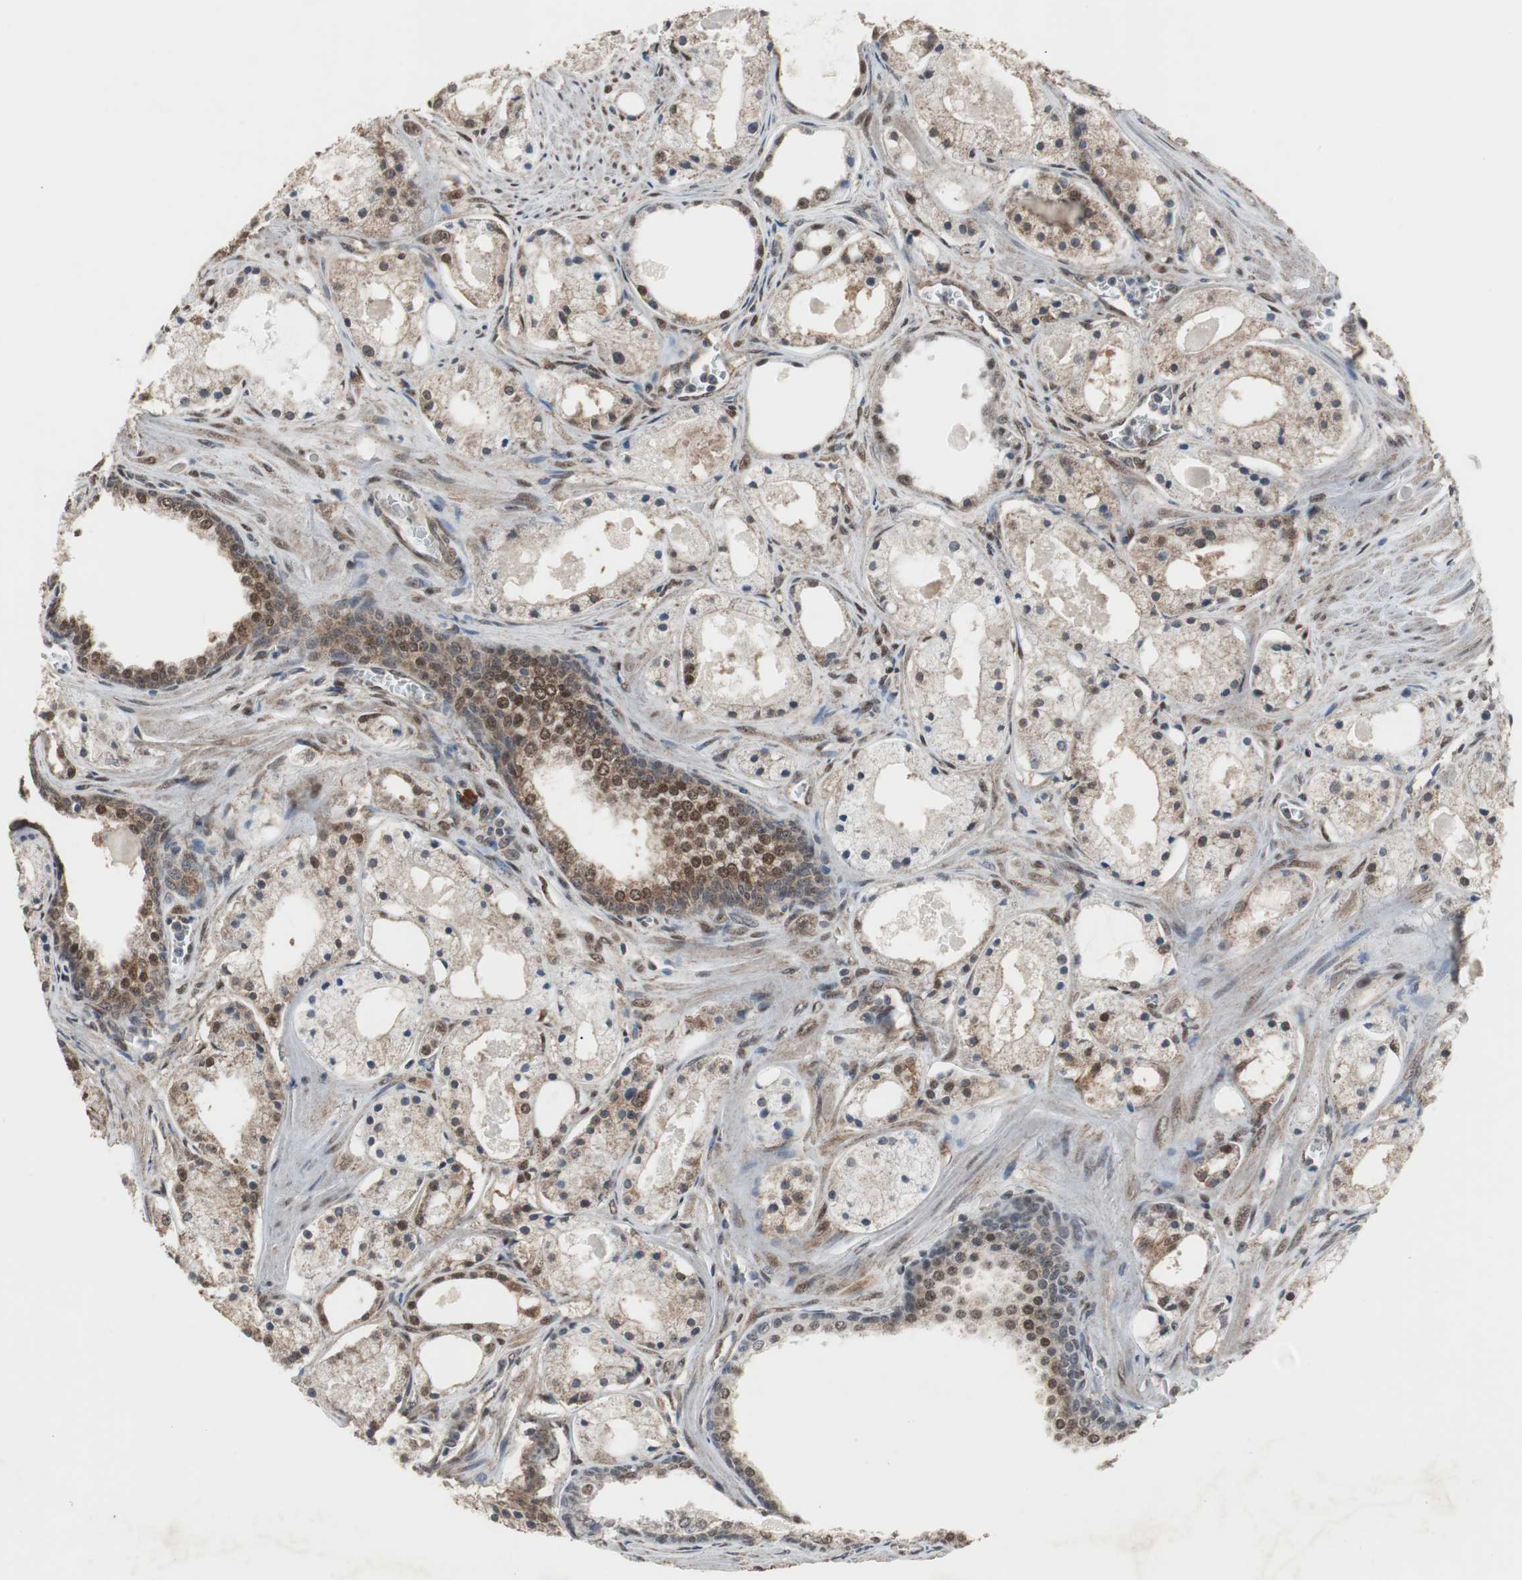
{"staining": {"intensity": "moderate", "quantity": "<25%", "location": "nuclear"}, "tissue": "prostate cancer", "cell_type": "Tumor cells", "image_type": "cancer", "snomed": [{"axis": "morphology", "description": "Adenocarcinoma, Low grade"}, {"axis": "topography", "description": "Prostate"}], "caption": "This image reveals immunohistochemistry (IHC) staining of low-grade adenocarcinoma (prostate), with low moderate nuclear staining in about <25% of tumor cells.", "gene": "ZHX2", "patient": {"sex": "male", "age": 57}}